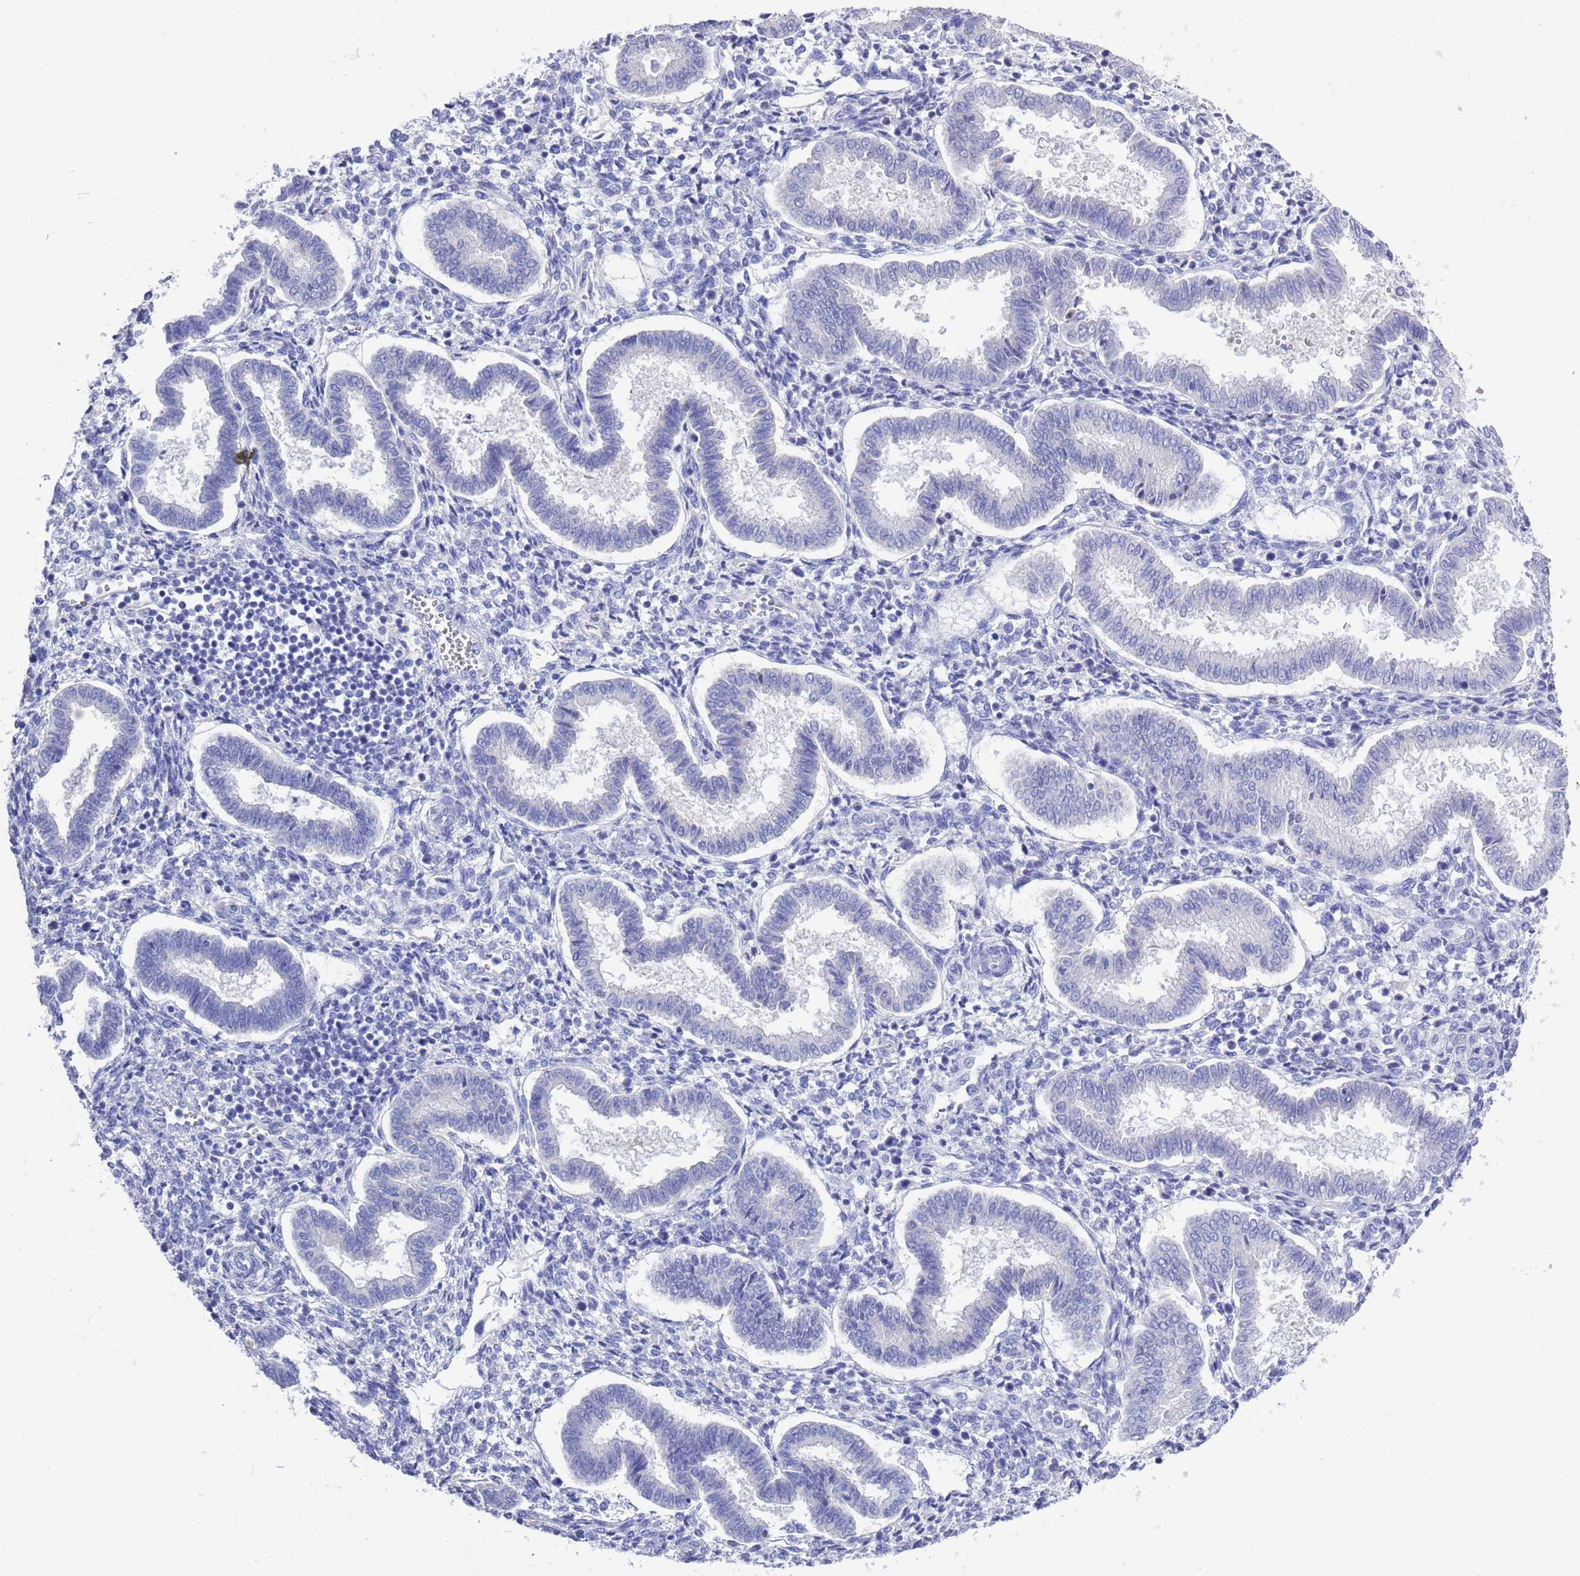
{"staining": {"intensity": "negative", "quantity": "none", "location": "none"}, "tissue": "endometrium", "cell_type": "Cells in endometrial stroma", "image_type": "normal", "snomed": [{"axis": "morphology", "description": "Normal tissue, NOS"}, {"axis": "topography", "description": "Endometrium"}], "caption": "Immunohistochemistry image of normal endometrium: endometrium stained with DAB (3,3'-diaminobenzidine) shows no significant protein expression in cells in endometrial stroma. Nuclei are stained in blue.", "gene": "MTMR2", "patient": {"sex": "female", "age": 24}}